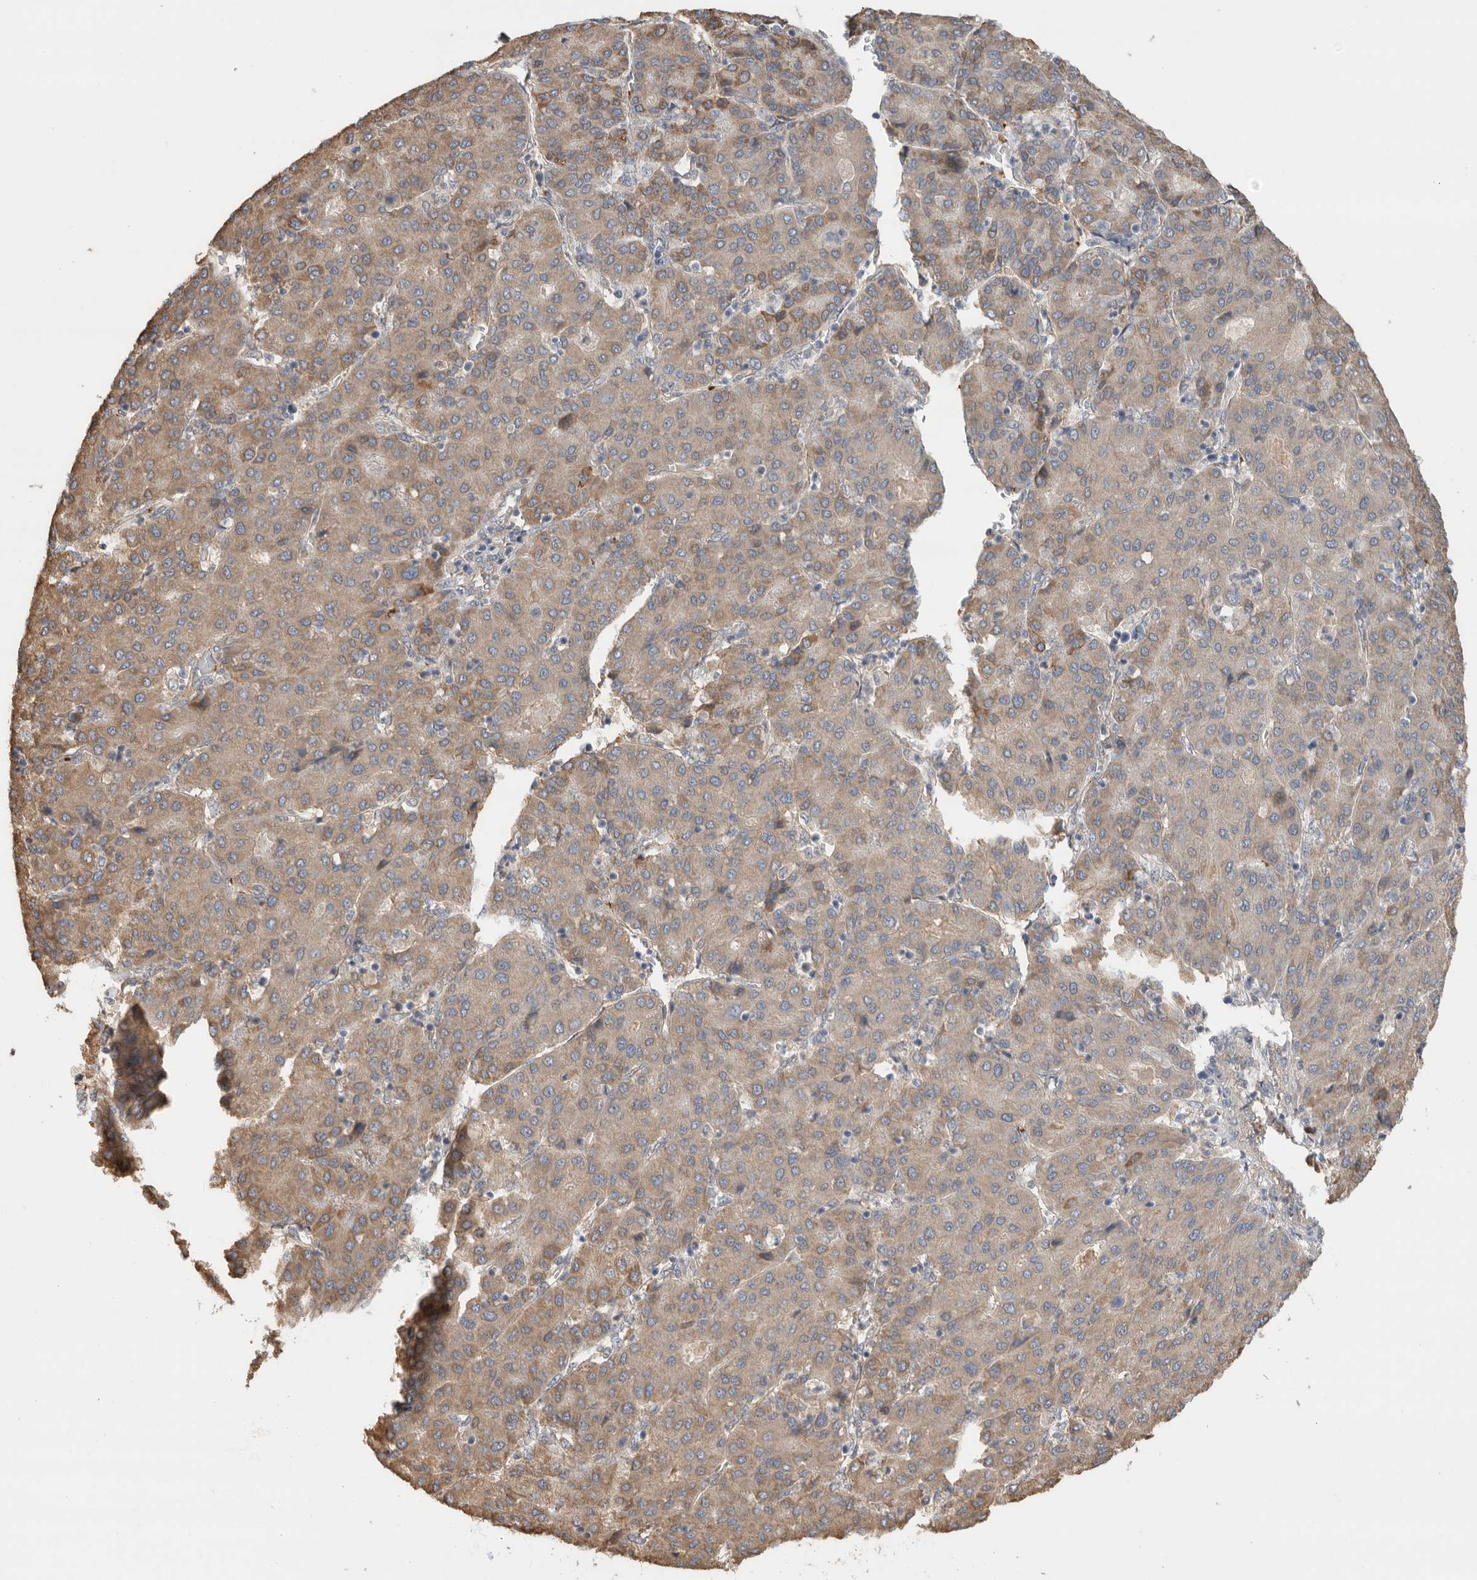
{"staining": {"intensity": "weak", "quantity": ">75%", "location": "cytoplasmic/membranous"}, "tissue": "liver cancer", "cell_type": "Tumor cells", "image_type": "cancer", "snomed": [{"axis": "morphology", "description": "Carcinoma, Hepatocellular, NOS"}, {"axis": "topography", "description": "Liver"}], "caption": "Liver hepatocellular carcinoma stained for a protein (brown) displays weak cytoplasmic/membranous positive staining in about >75% of tumor cells.", "gene": "CDC42BPB", "patient": {"sex": "male", "age": 65}}